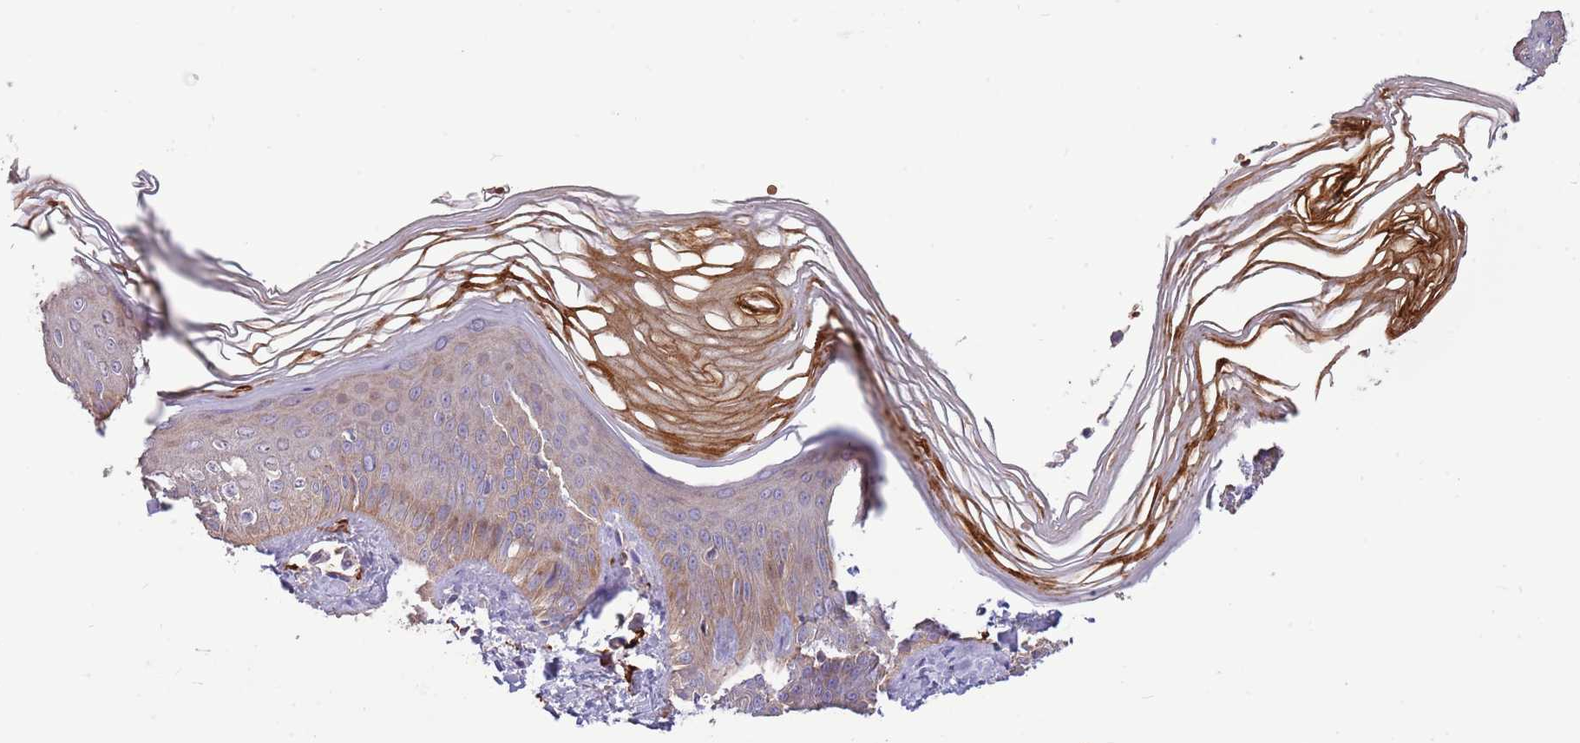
{"staining": {"intensity": "weak", "quantity": "25%-75%", "location": "cytoplasmic/membranous"}, "tissue": "skin", "cell_type": "Epidermal cells", "image_type": "normal", "snomed": [{"axis": "morphology", "description": "Normal tissue, NOS"}, {"axis": "morphology", "description": "Inflammation, NOS"}, {"axis": "topography", "description": "Soft tissue"}, {"axis": "topography", "description": "Anal"}], "caption": "Skin stained for a protein (brown) reveals weak cytoplasmic/membranous positive positivity in approximately 25%-75% of epidermal cells.", "gene": "TRMO", "patient": {"sex": "female", "age": 15}}